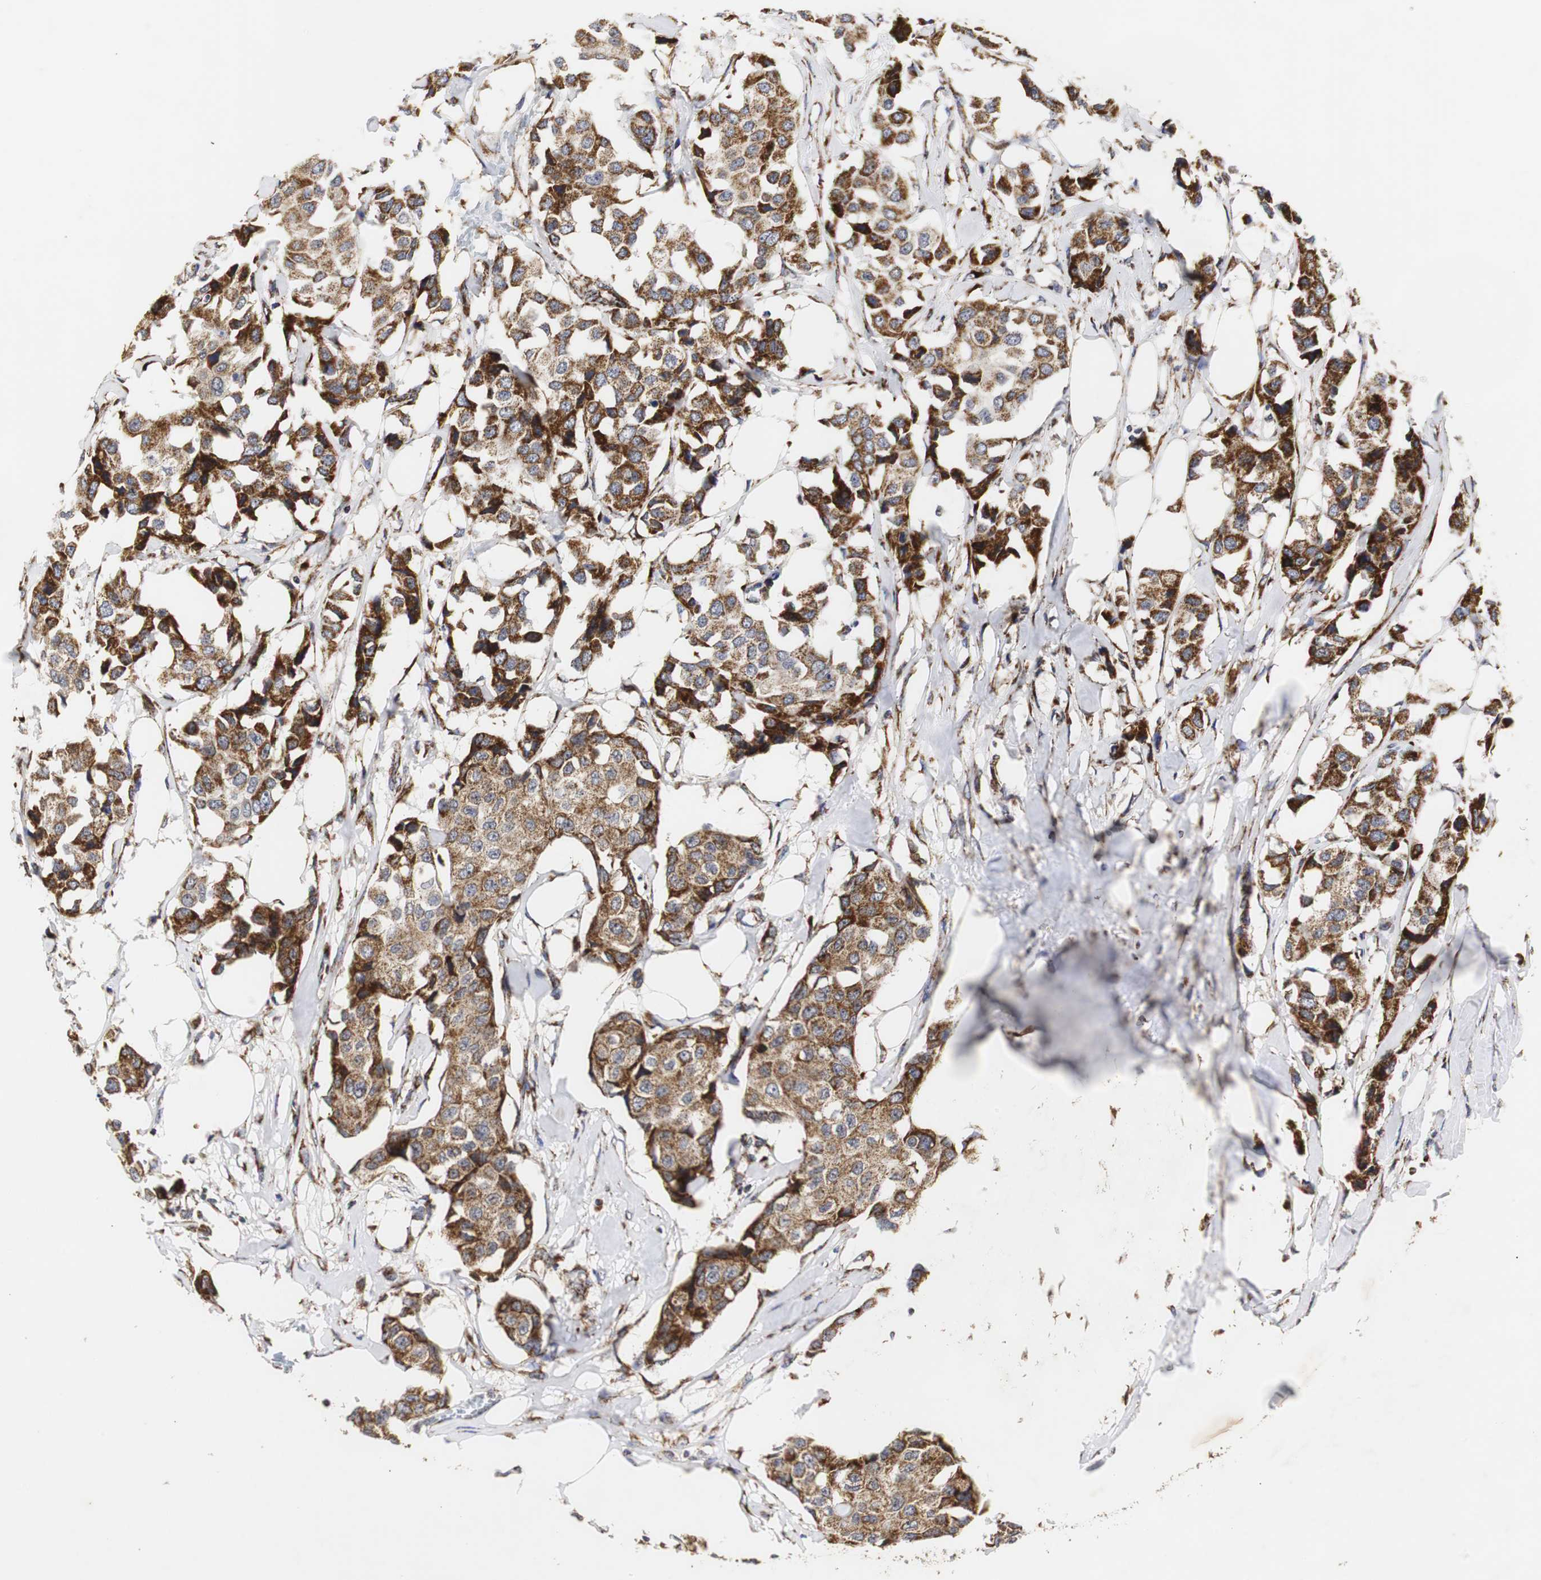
{"staining": {"intensity": "moderate", "quantity": ">75%", "location": "cytoplasmic/membranous"}, "tissue": "breast cancer", "cell_type": "Tumor cells", "image_type": "cancer", "snomed": [{"axis": "morphology", "description": "Duct carcinoma"}, {"axis": "topography", "description": "Breast"}], "caption": "An immunohistochemistry (IHC) photomicrograph of neoplastic tissue is shown. Protein staining in brown shows moderate cytoplasmic/membranous positivity in breast invasive ductal carcinoma within tumor cells. The protein of interest is shown in brown color, while the nuclei are stained blue.", "gene": "HSD17B10", "patient": {"sex": "female", "age": 80}}